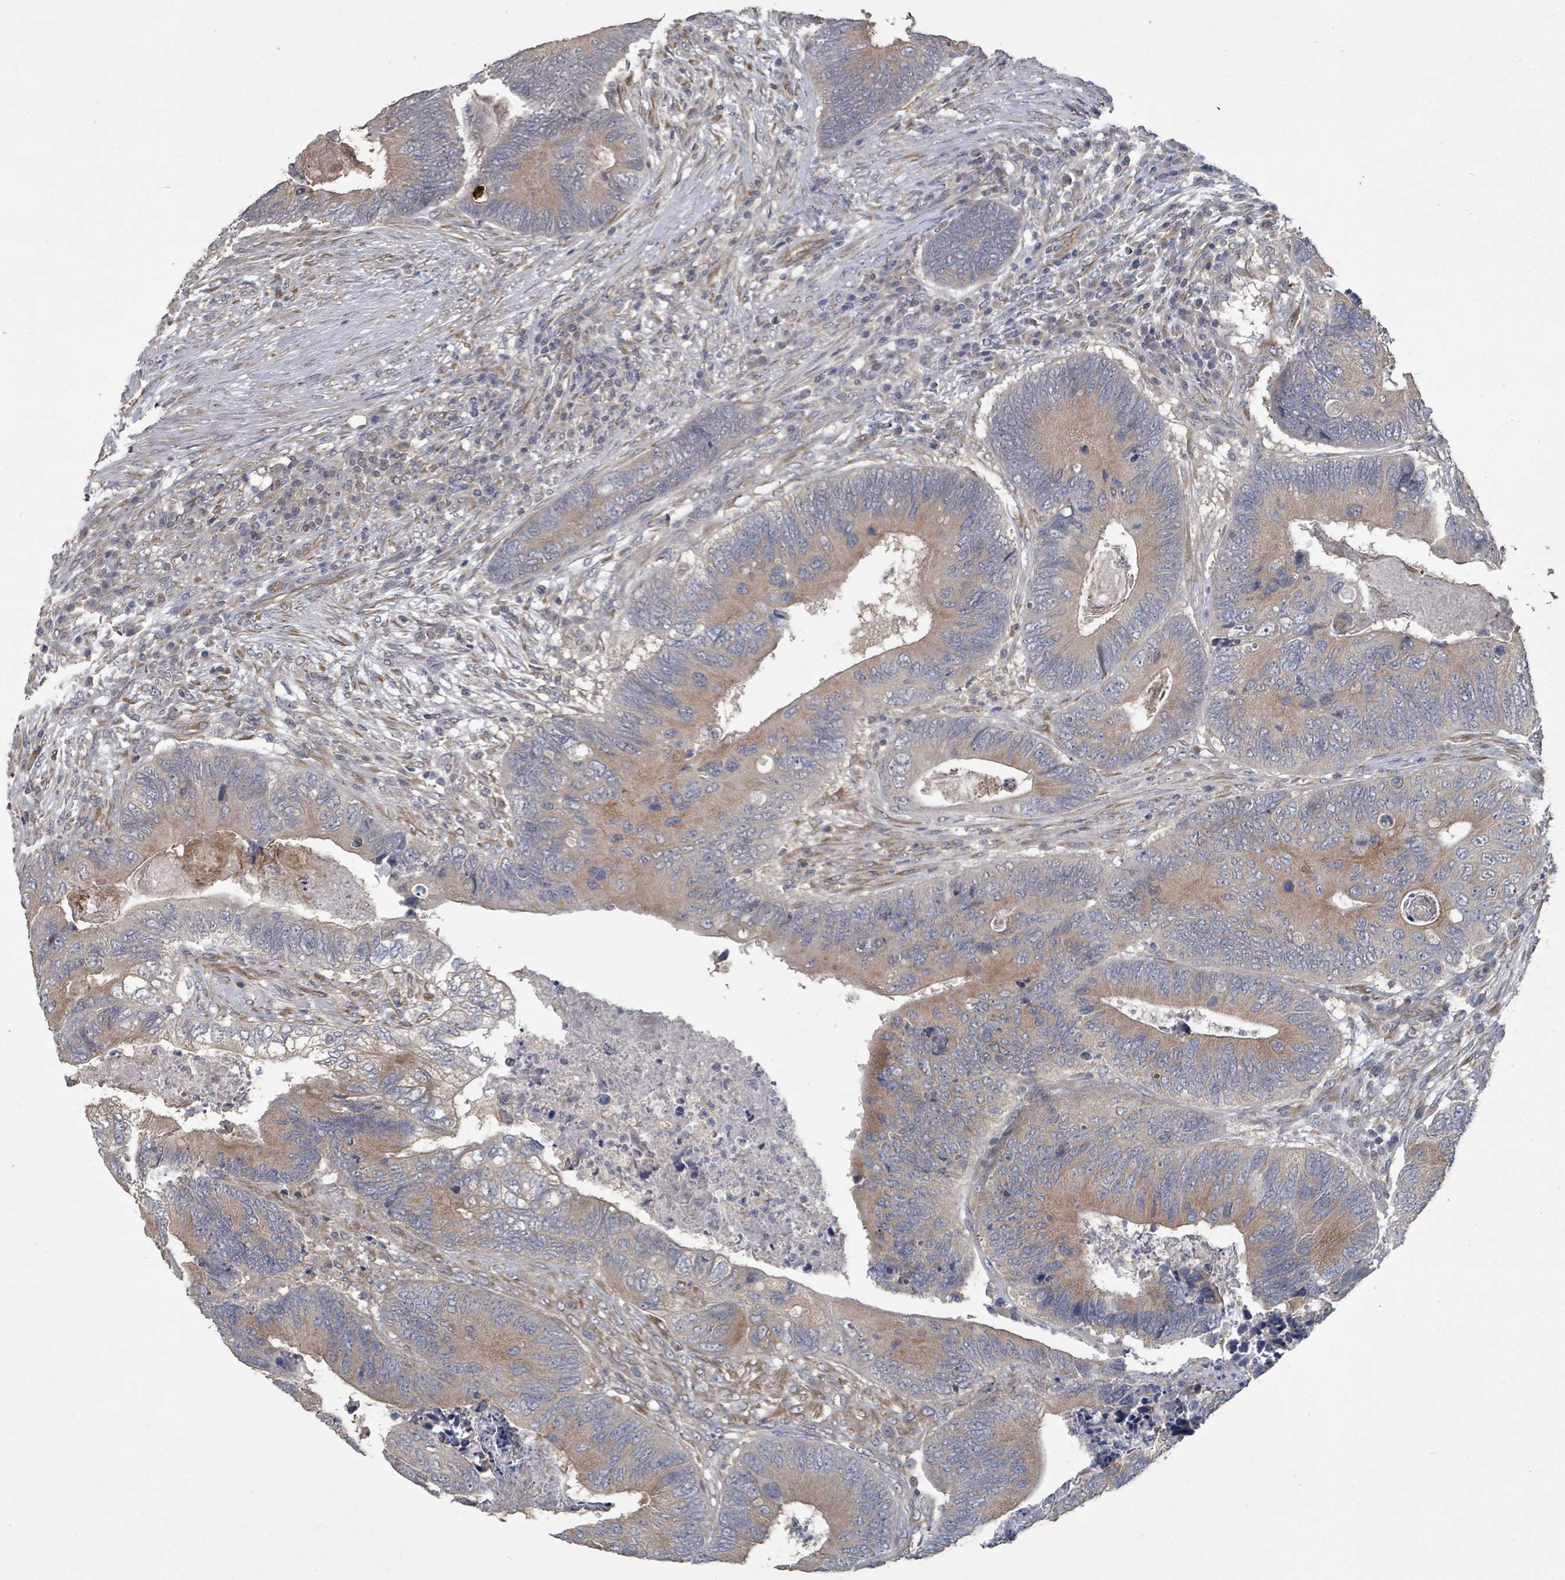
{"staining": {"intensity": "moderate", "quantity": "25%-75%", "location": "cytoplasmic/membranous"}, "tissue": "colorectal cancer", "cell_type": "Tumor cells", "image_type": "cancer", "snomed": [{"axis": "morphology", "description": "Adenocarcinoma, NOS"}, {"axis": "topography", "description": "Colon"}], "caption": "Moderate cytoplasmic/membranous protein expression is appreciated in about 25%-75% of tumor cells in colorectal adenocarcinoma. Using DAB (3,3'-diaminobenzidine) (brown) and hematoxylin (blue) stains, captured at high magnification using brightfield microscopy.", "gene": "SLC9A7", "patient": {"sex": "female", "age": 67}}